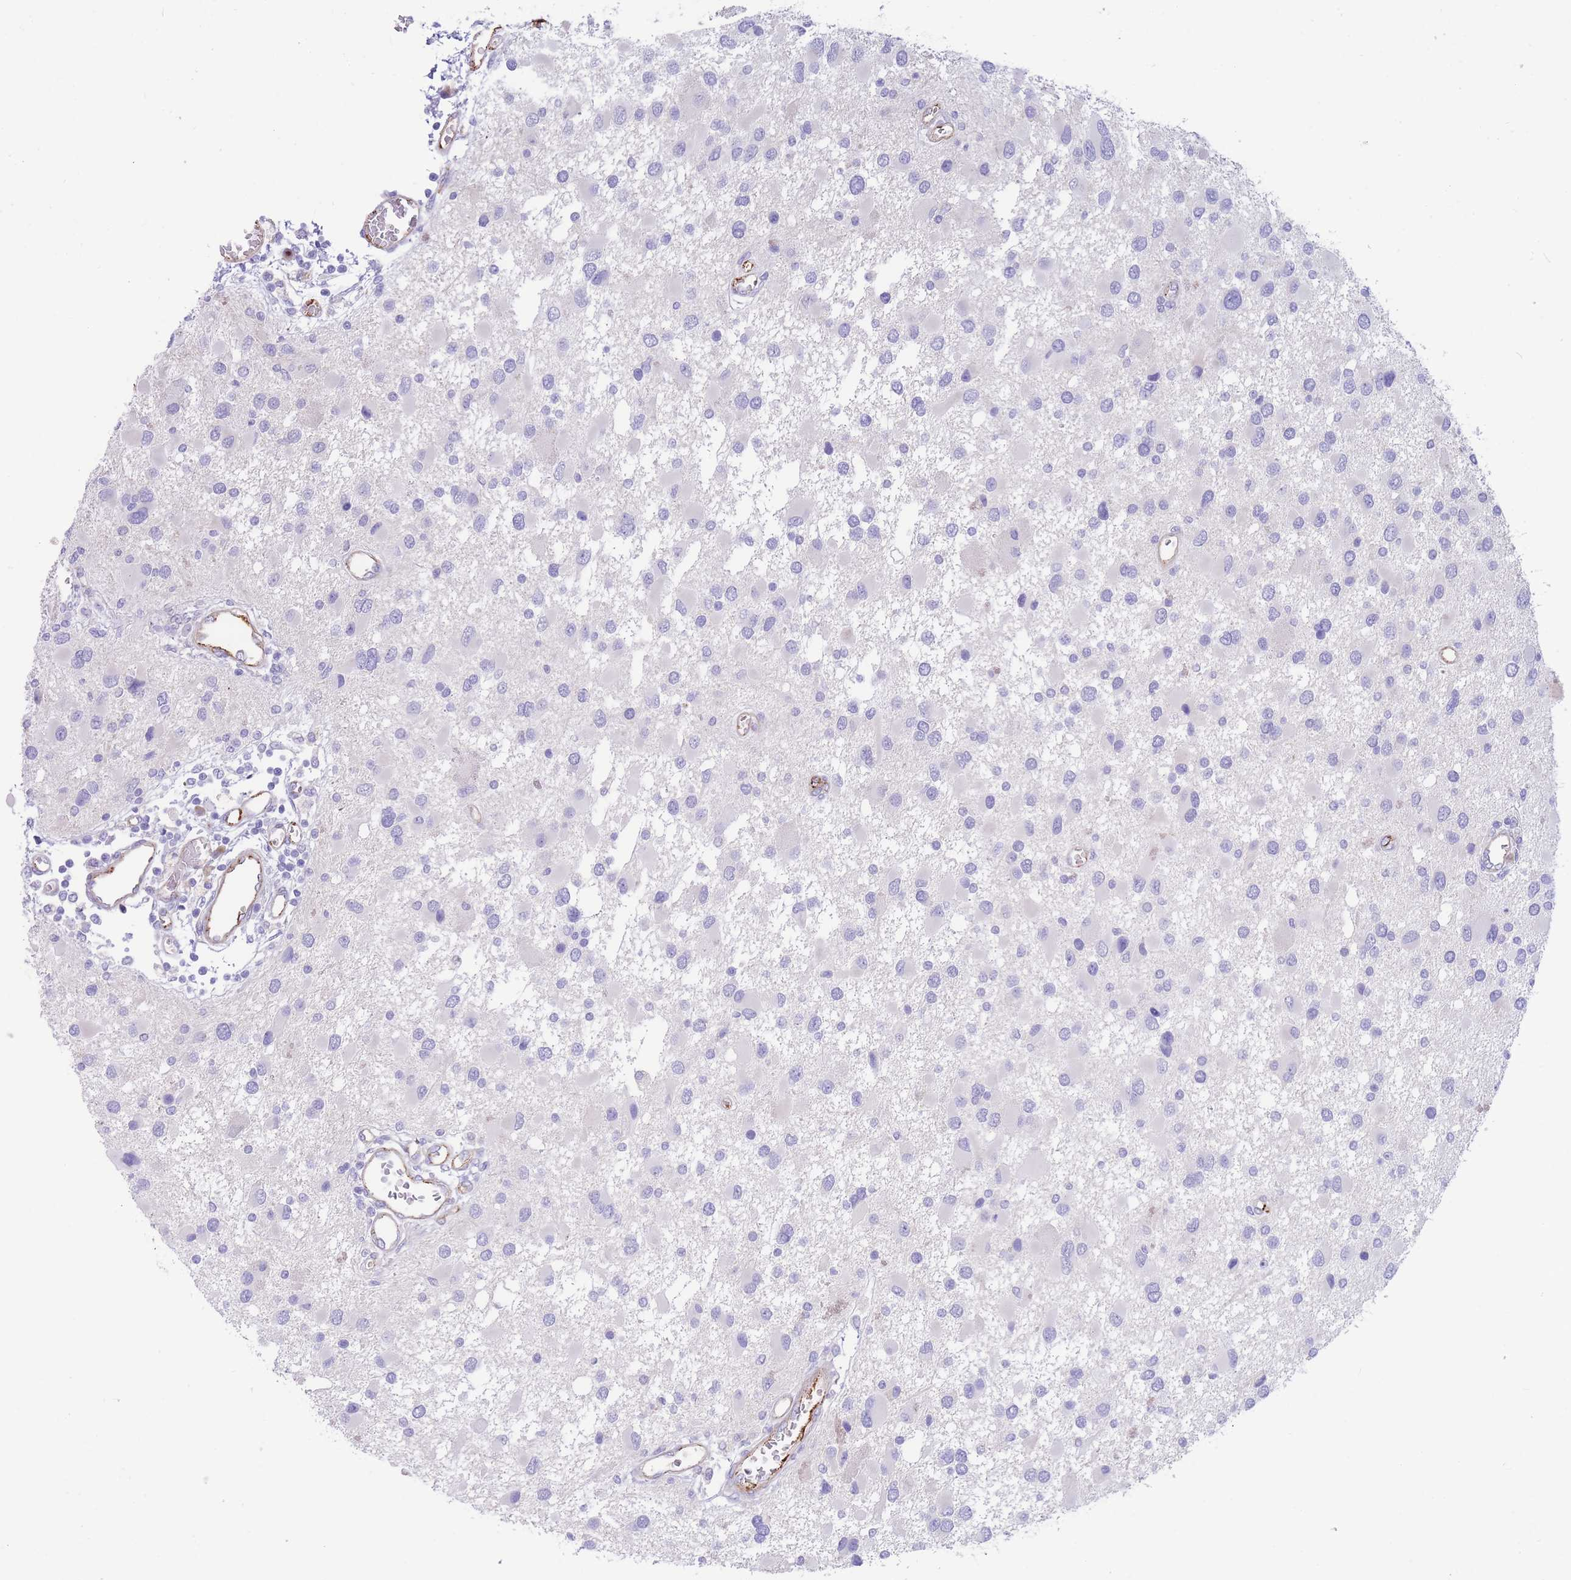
{"staining": {"intensity": "negative", "quantity": "none", "location": "none"}, "tissue": "glioma", "cell_type": "Tumor cells", "image_type": "cancer", "snomed": [{"axis": "morphology", "description": "Glioma, malignant, High grade"}, {"axis": "topography", "description": "Brain"}], "caption": "IHC photomicrograph of glioma stained for a protein (brown), which exhibits no staining in tumor cells. (DAB (3,3'-diaminobenzidine) immunohistochemistry visualized using brightfield microscopy, high magnification).", "gene": "DET1", "patient": {"sex": "male", "age": 53}}